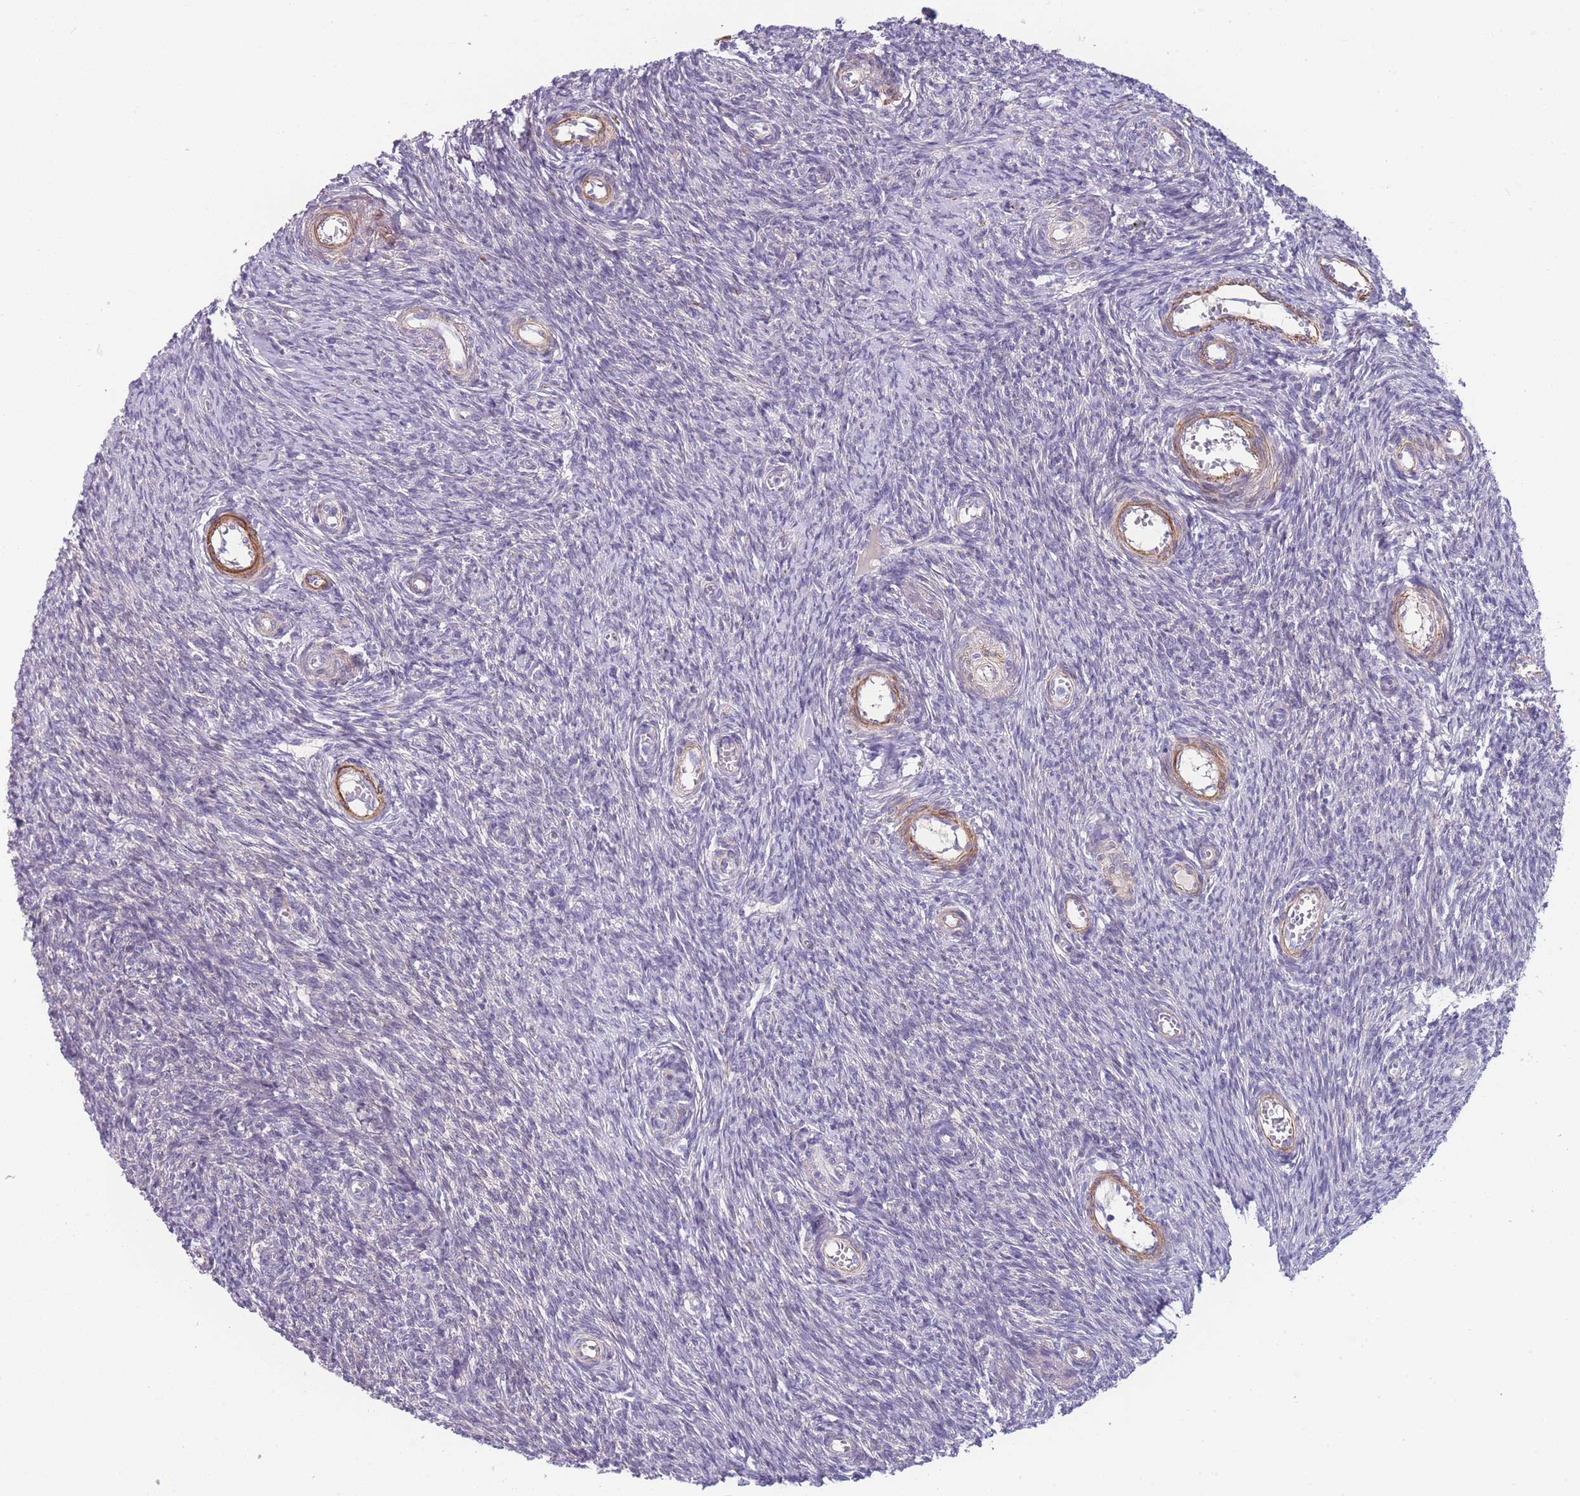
{"staining": {"intensity": "negative", "quantity": "none", "location": "none"}, "tissue": "ovary", "cell_type": "Follicle cells", "image_type": "normal", "snomed": [{"axis": "morphology", "description": "Normal tissue, NOS"}, {"axis": "topography", "description": "Ovary"}], "caption": "IHC of normal human ovary exhibits no staining in follicle cells.", "gene": "FAM124A", "patient": {"sex": "female", "age": 44}}